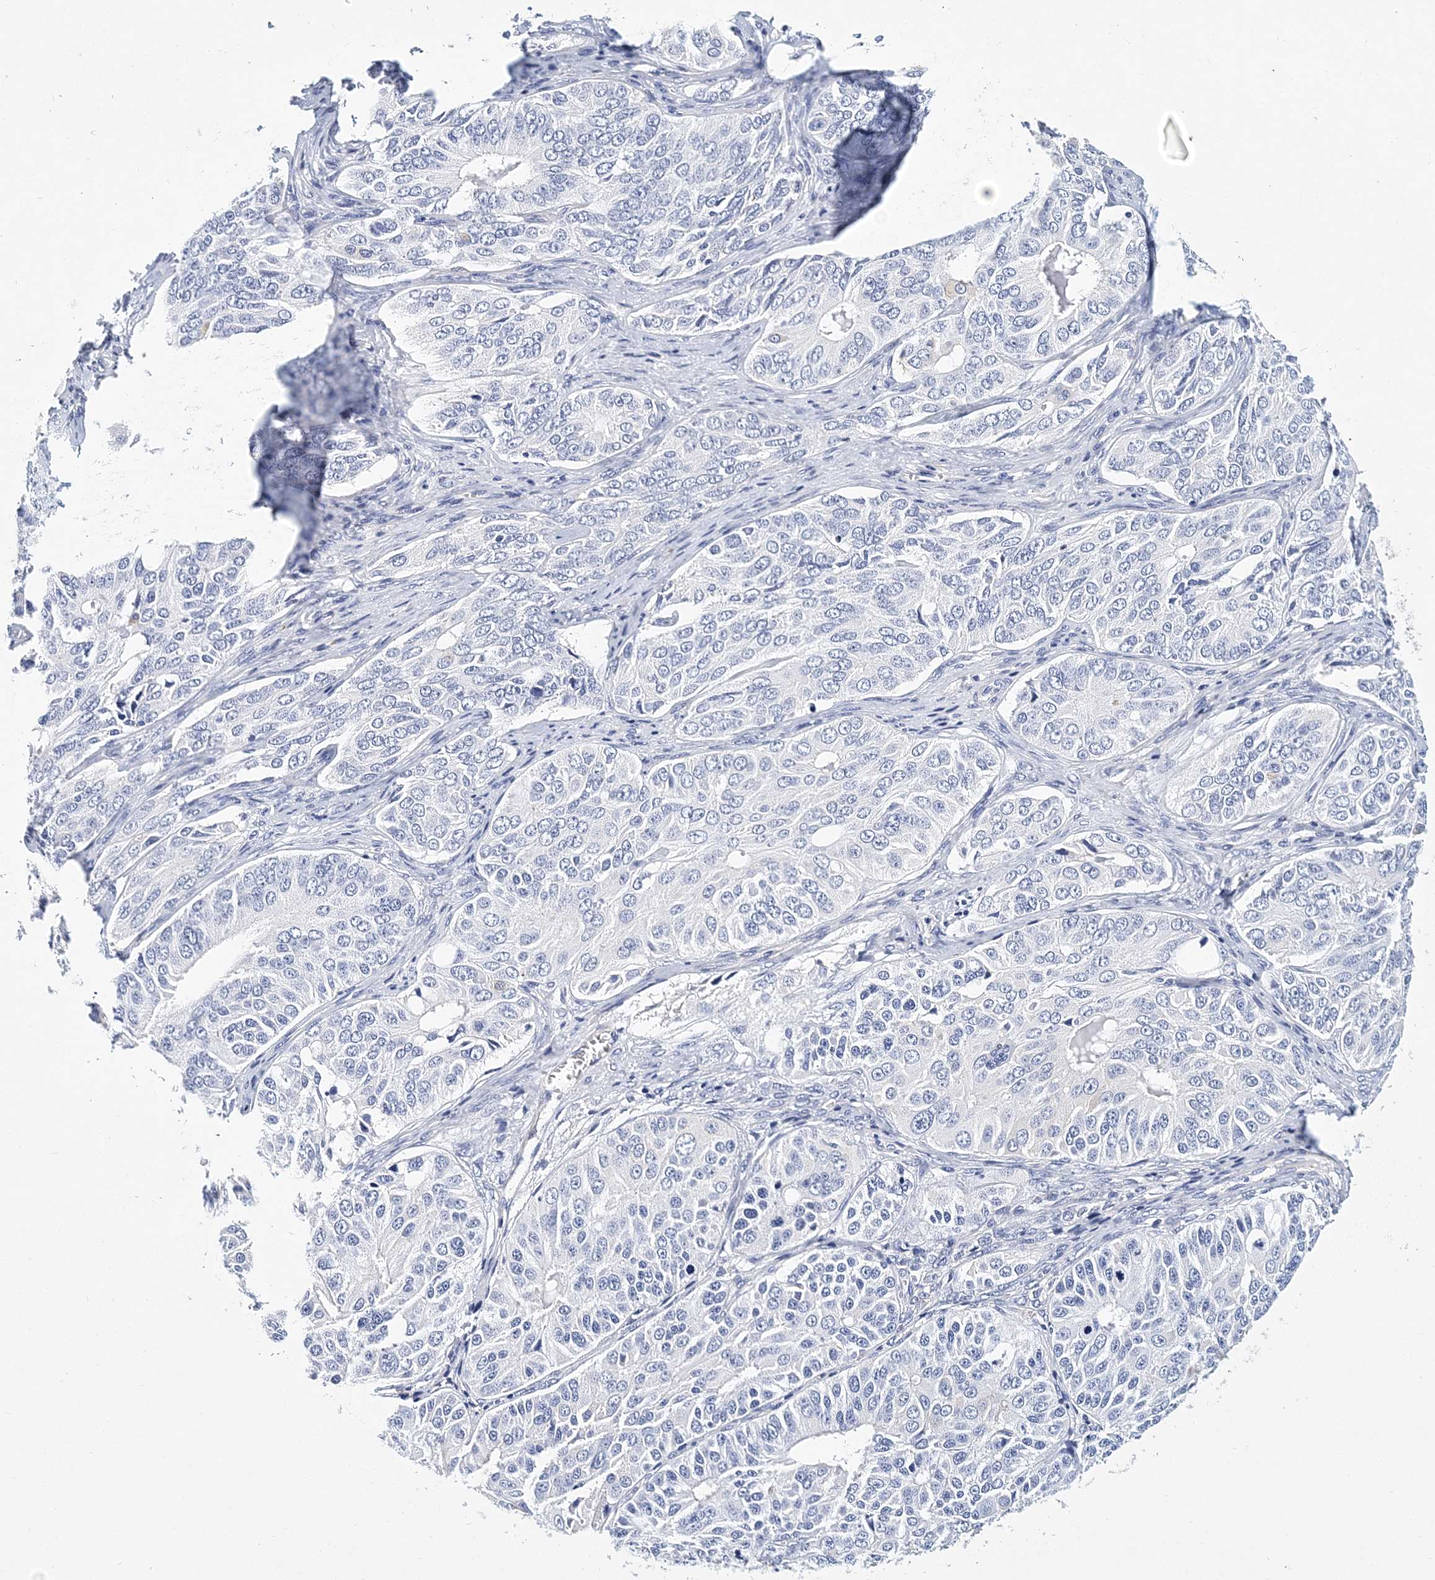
{"staining": {"intensity": "negative", "quantity": "none", "location": "none"}, "tissue": "ovarian cancer", "cell_type": "Tumor cells", "image_type": "cancer", "snomed": [{"axis": "morphology", "description": "Carcinoma, endometroid"}, {"axis": "topography", "description": "Ovary"}], "caption": "A histopathology image of human ovarian cancer is negative for staining in tumor cells.", "gene": "ITGA2B", "patient": {"sex": "female", "age": 51}}